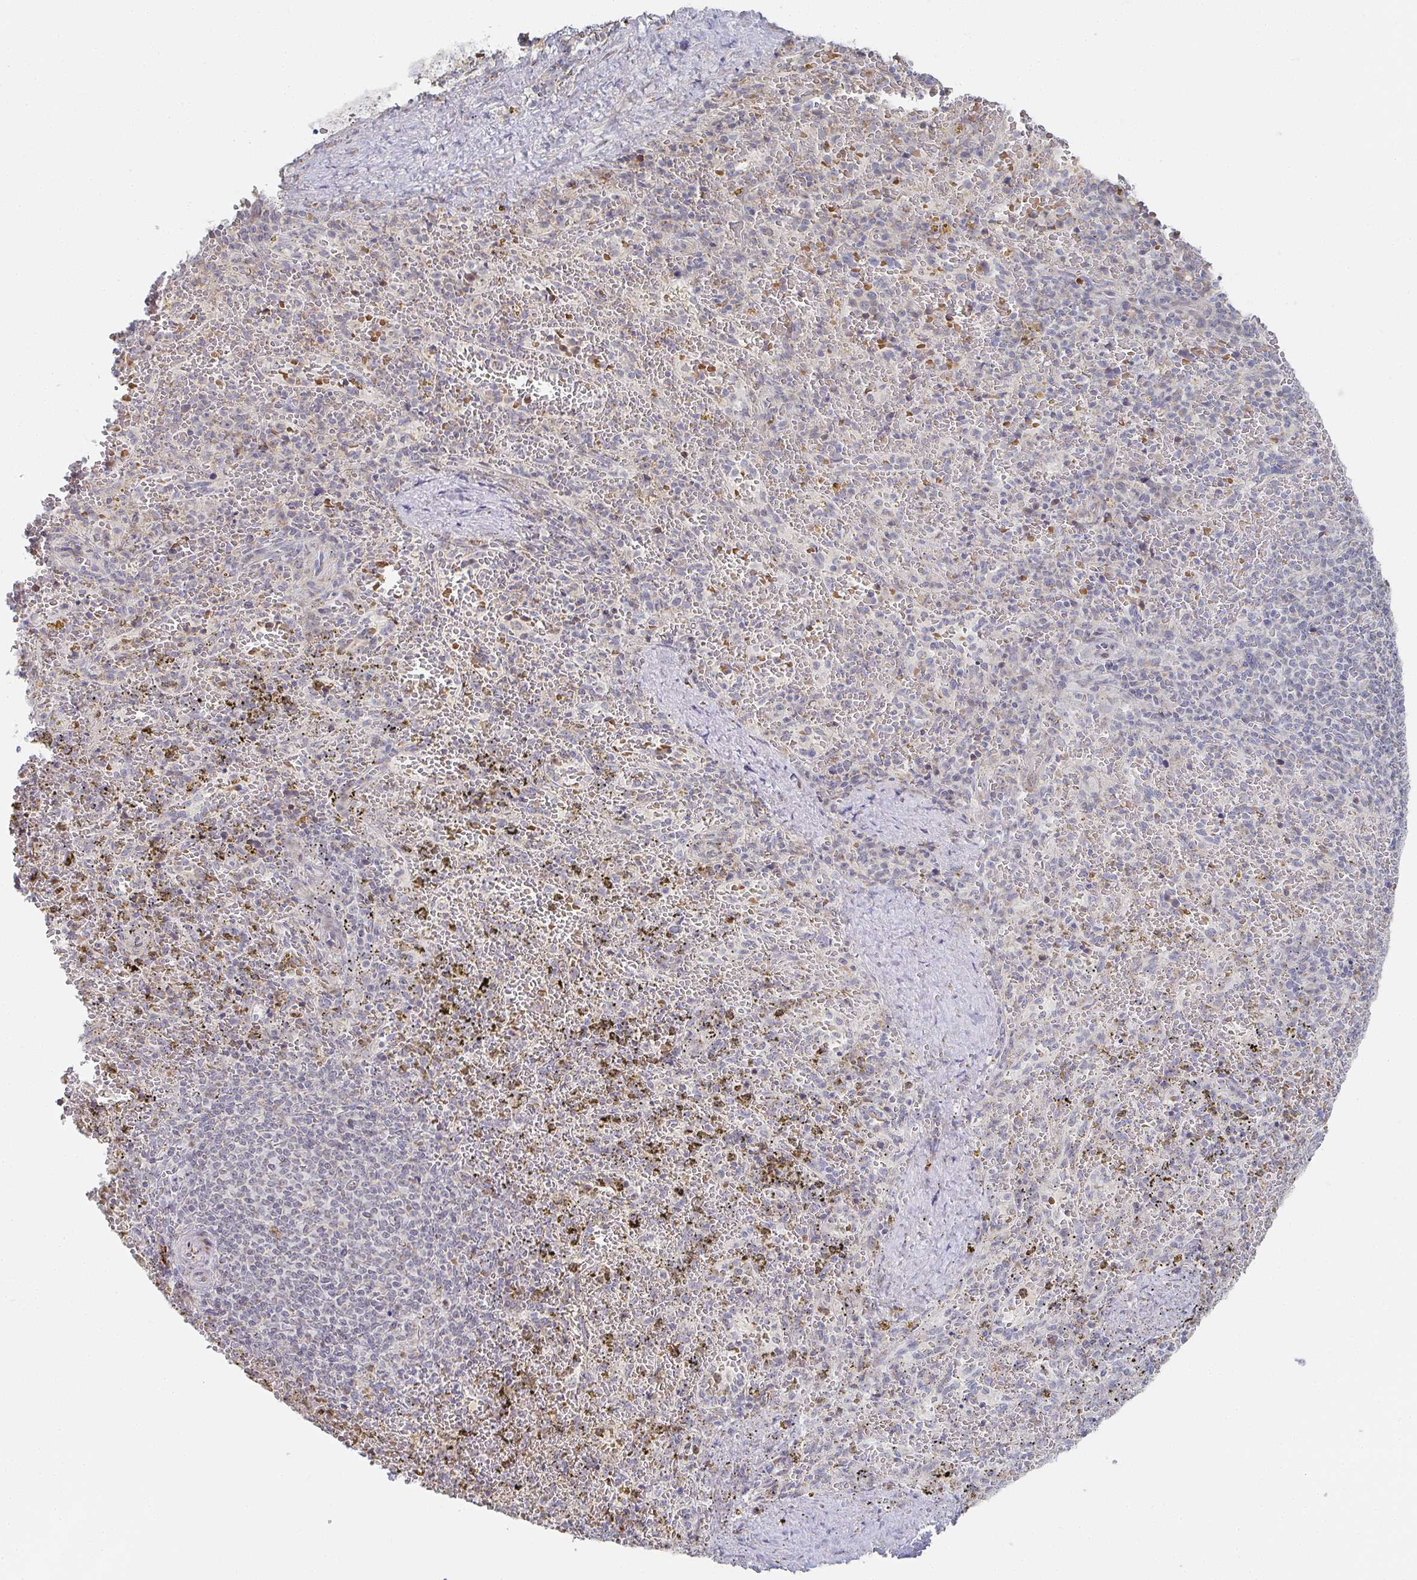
{"staining": {"intensity": "negative", "quantity": "none", "location": "none"}, "tissue": "spleen", "cell_type": "Cells in red pulp", "image_type": "normal", "snomed": [{"axis": "morphology", "description": "Normal tissue, NOS"}, {"axis": "topography", "description": "Spleen"}], "caption": "The micrograph reveals no significant staining in cells in red pulp of spleen. (Stains: DAB immunohistochemistry with hematoxylin counter stain, Microscopy: brightfield microscopy at high magnification).", "gene": "ZNF526", "patient": {"sex": "female", "age": 50}}